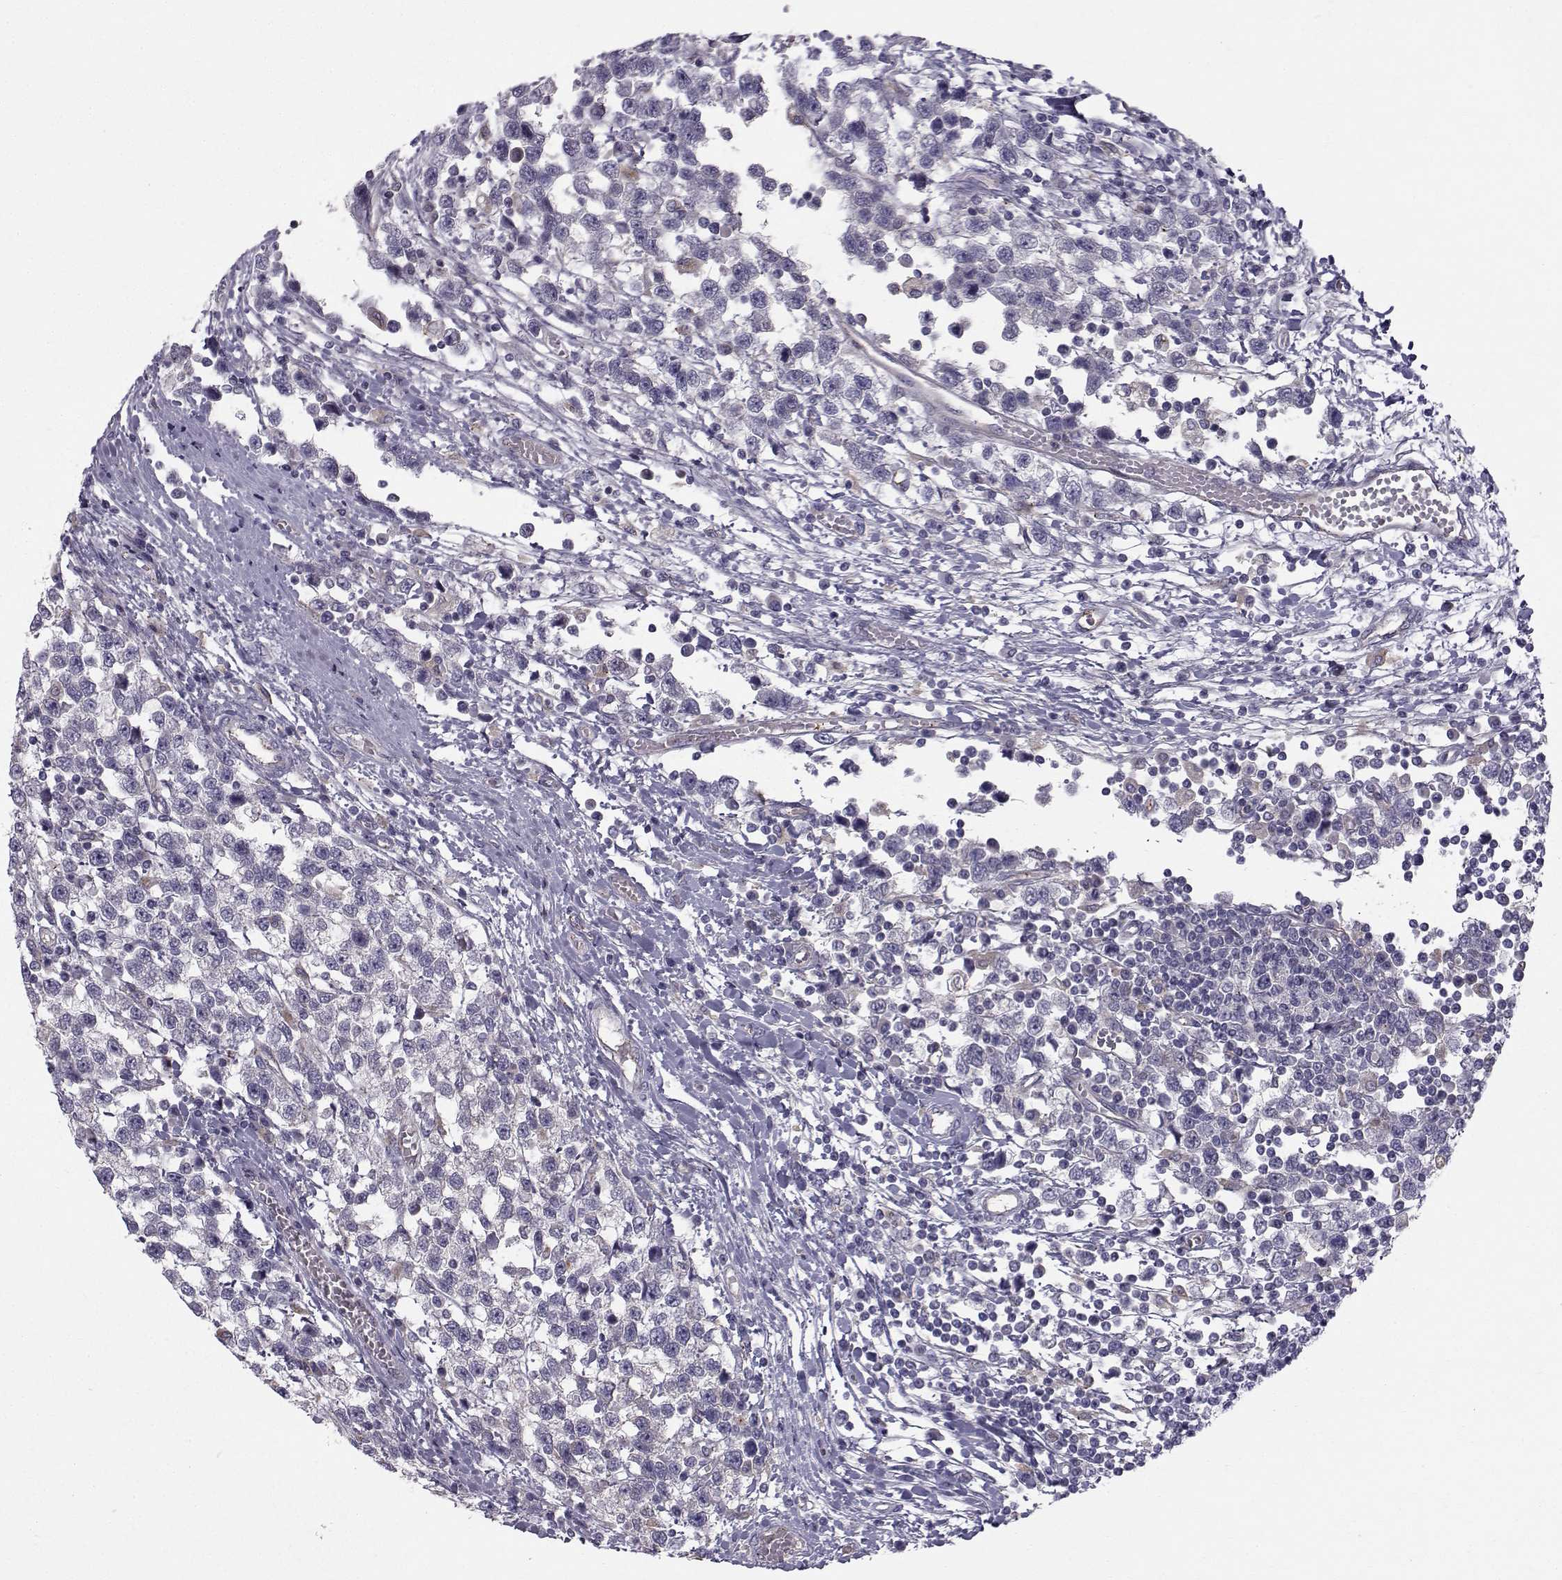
{"staining": {"intensity": "negative", "quantity": "none", "location": "none"}, "tissue": "testis cancer", "cell_type": "Tumor cells", "image_type": "cancer", "snomed": [{"axis": "morphology", "description": "Seminoma, NOS"}, {"axis": "topography", "description": "Testis"}], "caption": "Tumor cells show no significant protein positivity in testis cancer (seminoma).", "gene": "CALCR", "patient": {"sex": "male", "age": 34}}